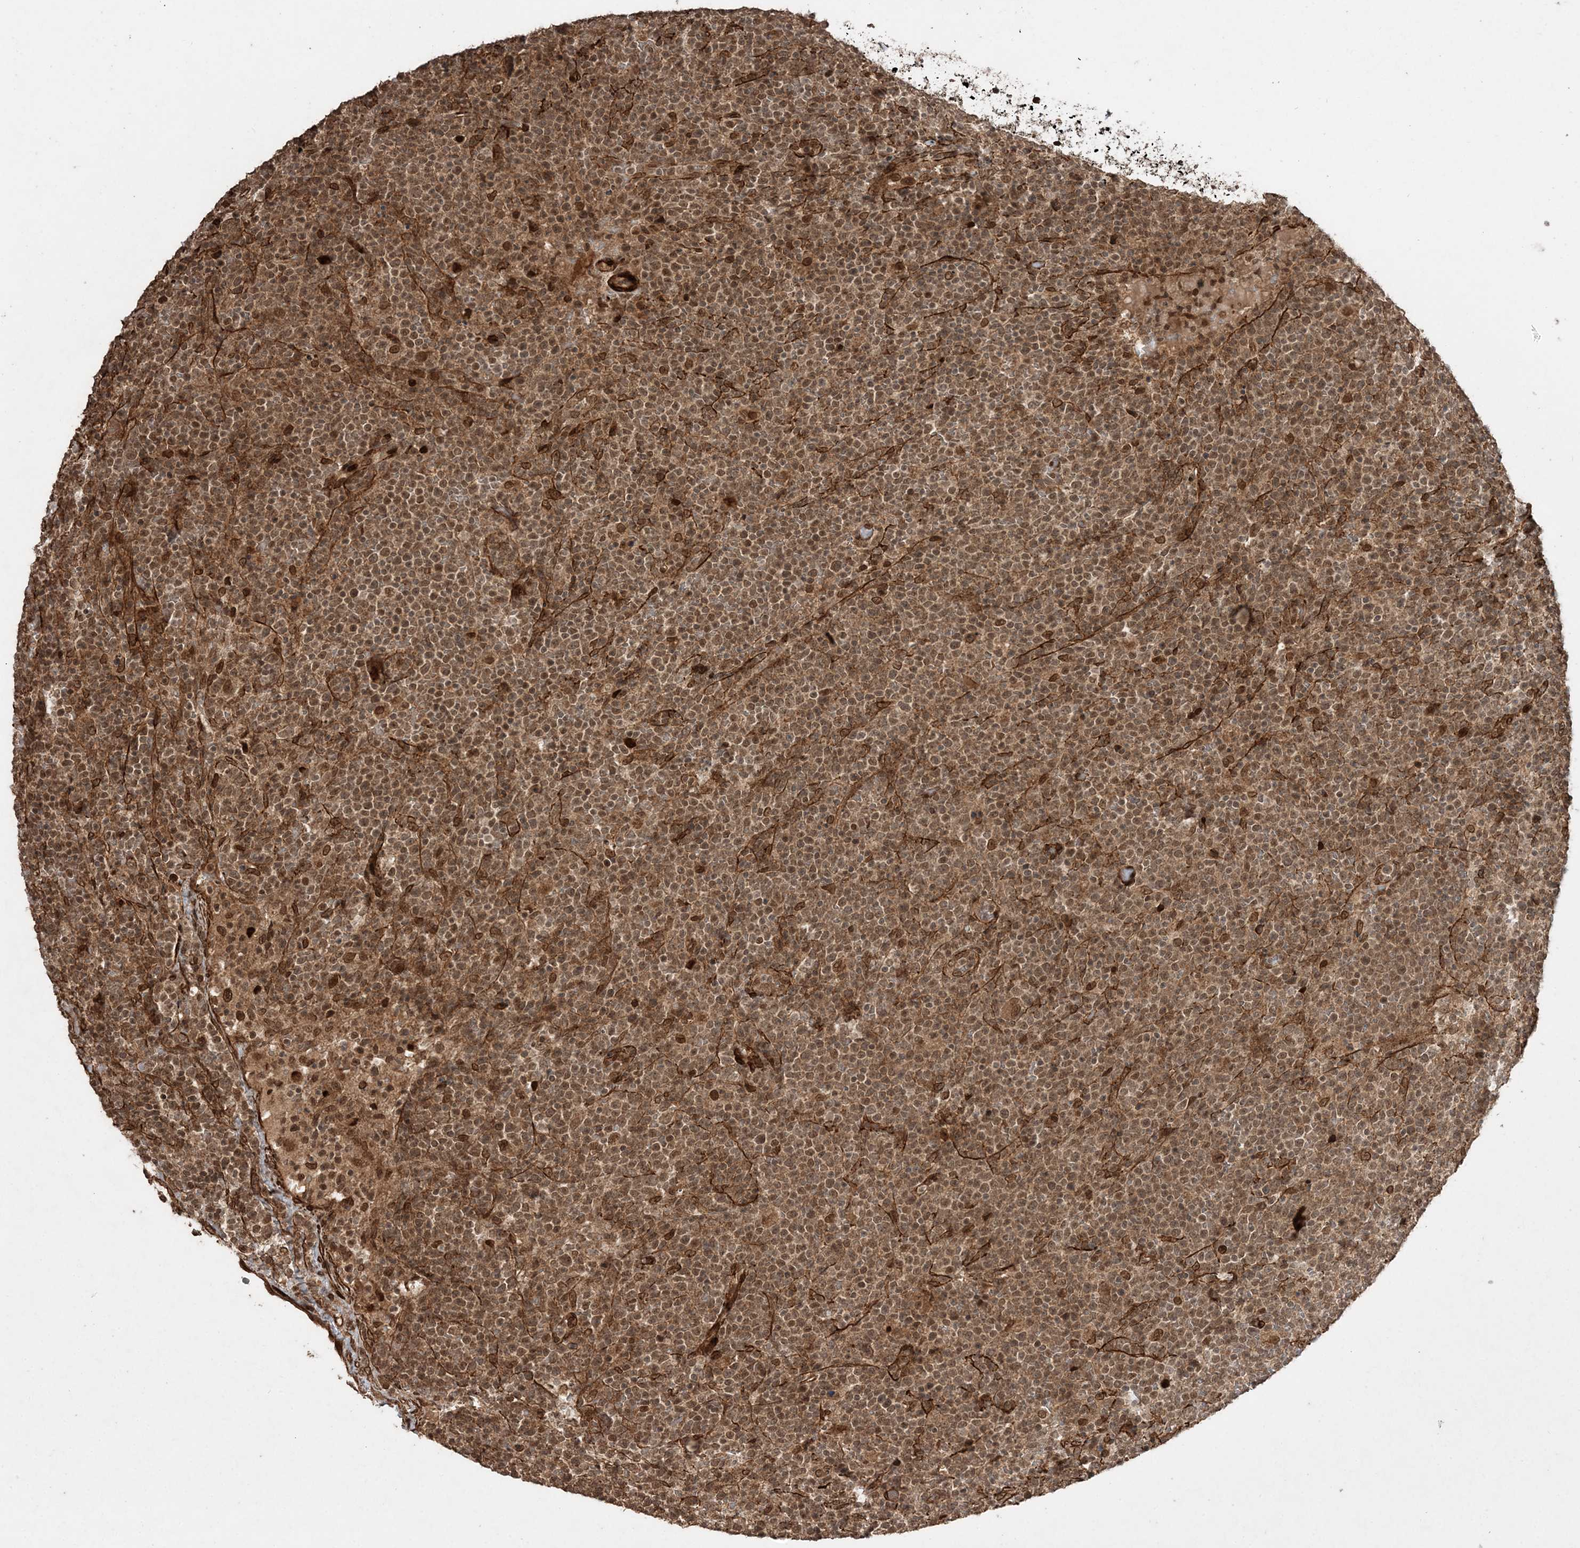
{"staining": {"intensity": "moderate", "quantity": ">75%", "location": "cytoplasmic/membranous,nuclear"}, "tissue": "lymphoma", "cell_type": "Tumor cells", "image_type": "cancer", "snomed": [{"axis": "morphology", "description": "Malignant lymphoma, non-Hodgkin's type, High grade"}, {"axis": "topography", "description": "Lymph node"}], "caption": "IHC staining of lymphoma, which exhibits medium levels of moderate cytoplasmic/membranous and nuclear staining in approximately >75% of tumor cells indicating moderate cytoplasmic/membranous and nuclear protein staining. The staining was performed using DAB (3,3'-diaminobenzidine) (brown) for protein detection and nuclei were counterstained in hematoxylin (blue).", "gene": "ETAA1", "patient": {"sex": "male", "age": 61}}